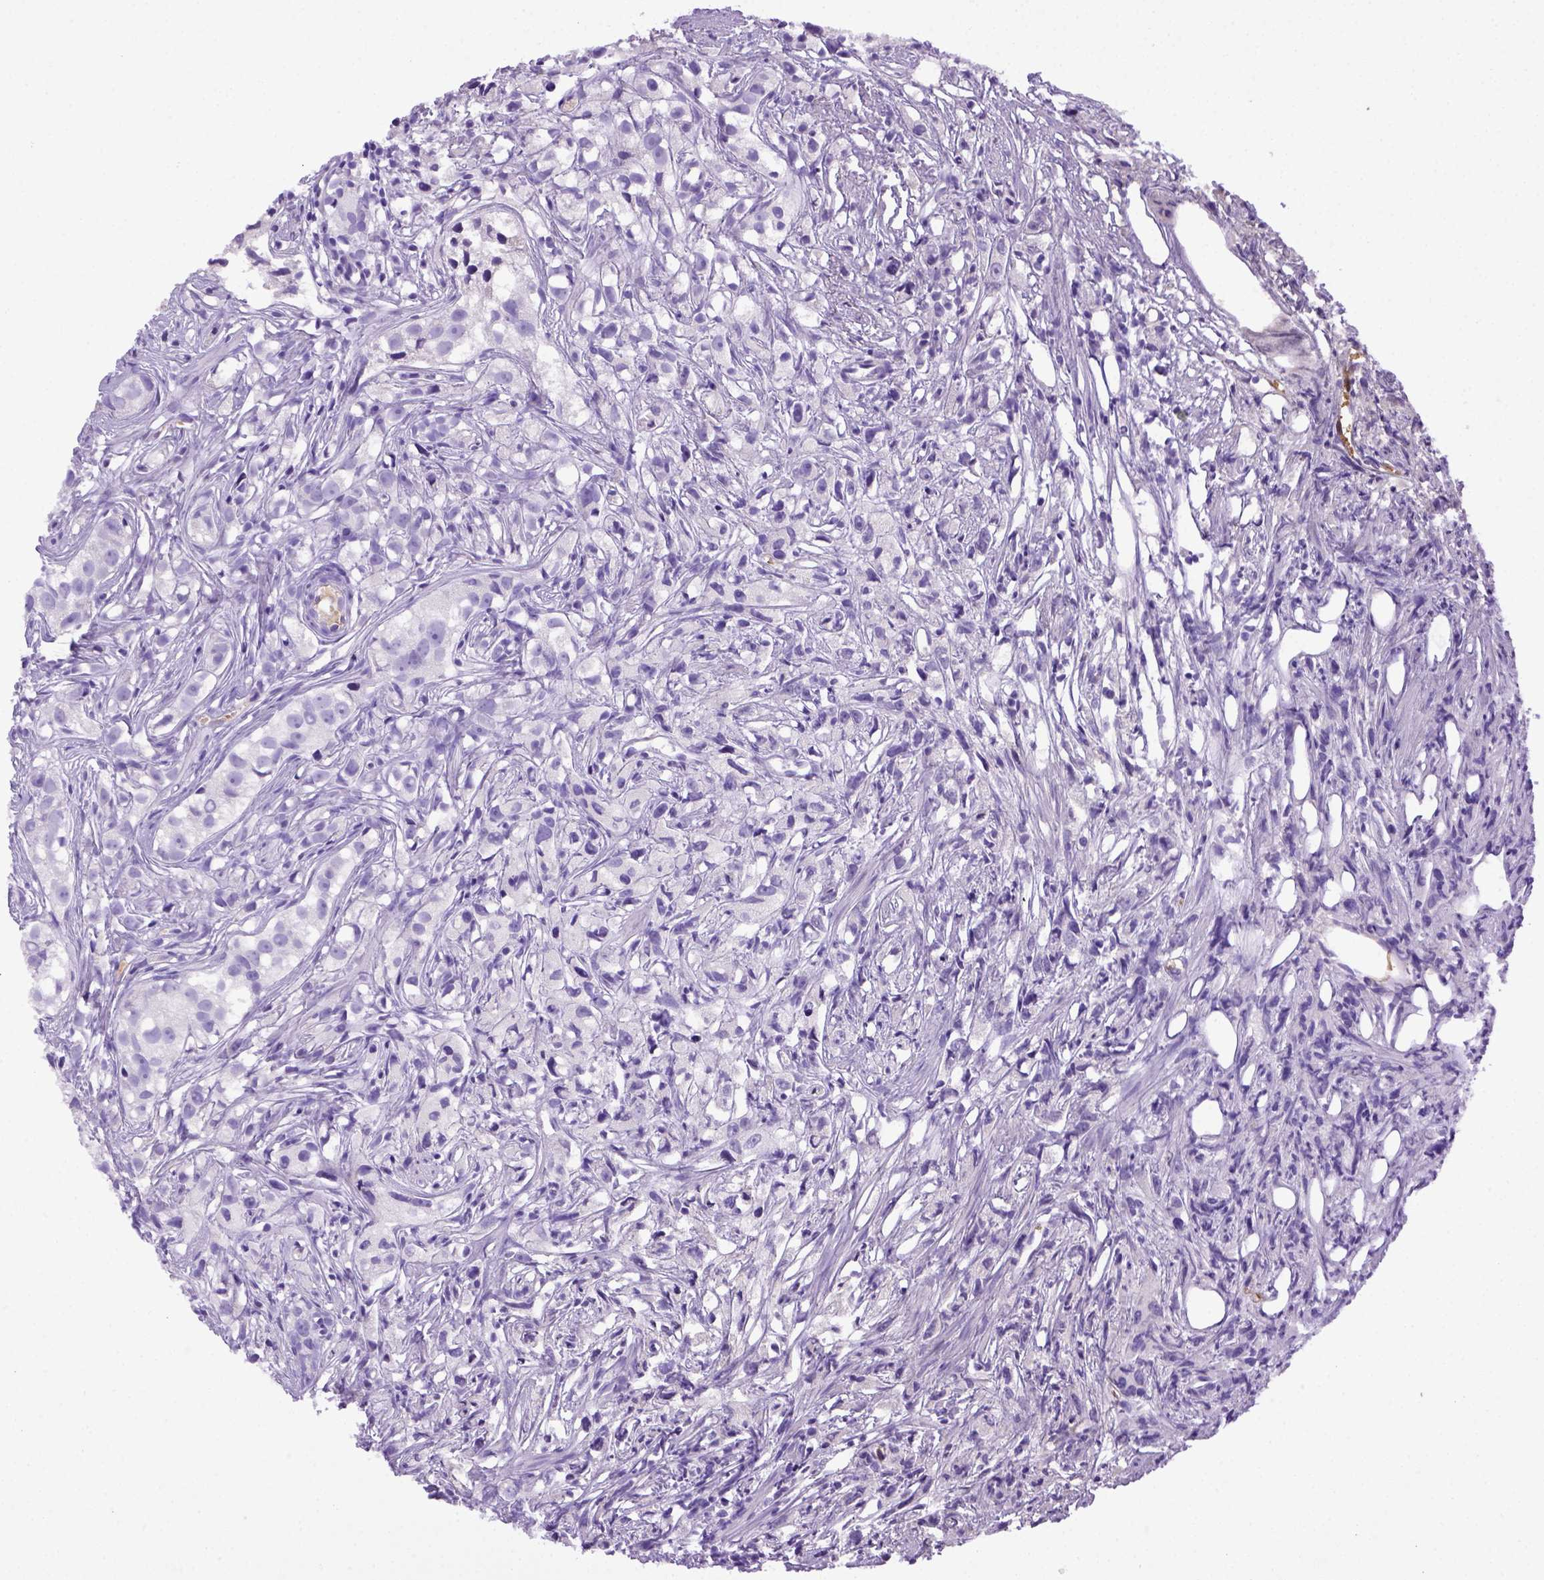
{"staining": {"intensity": "negative", "quantity": "none", "location": "none"}, "tissue": "prostate cancer", "cell_type": "Tumor cells", "image_type": "cancer", "snomed": [{"axis": "morphology", "description": "Adenocarcinoma, High grade"}, {"axis": "topography", "description": "Prostate"}], "caption": "Tumor cells are negative for brown protein staining in prostate cancer.", "gene": "ITIH4", "patient": {"sex": "male", "age": 68}}